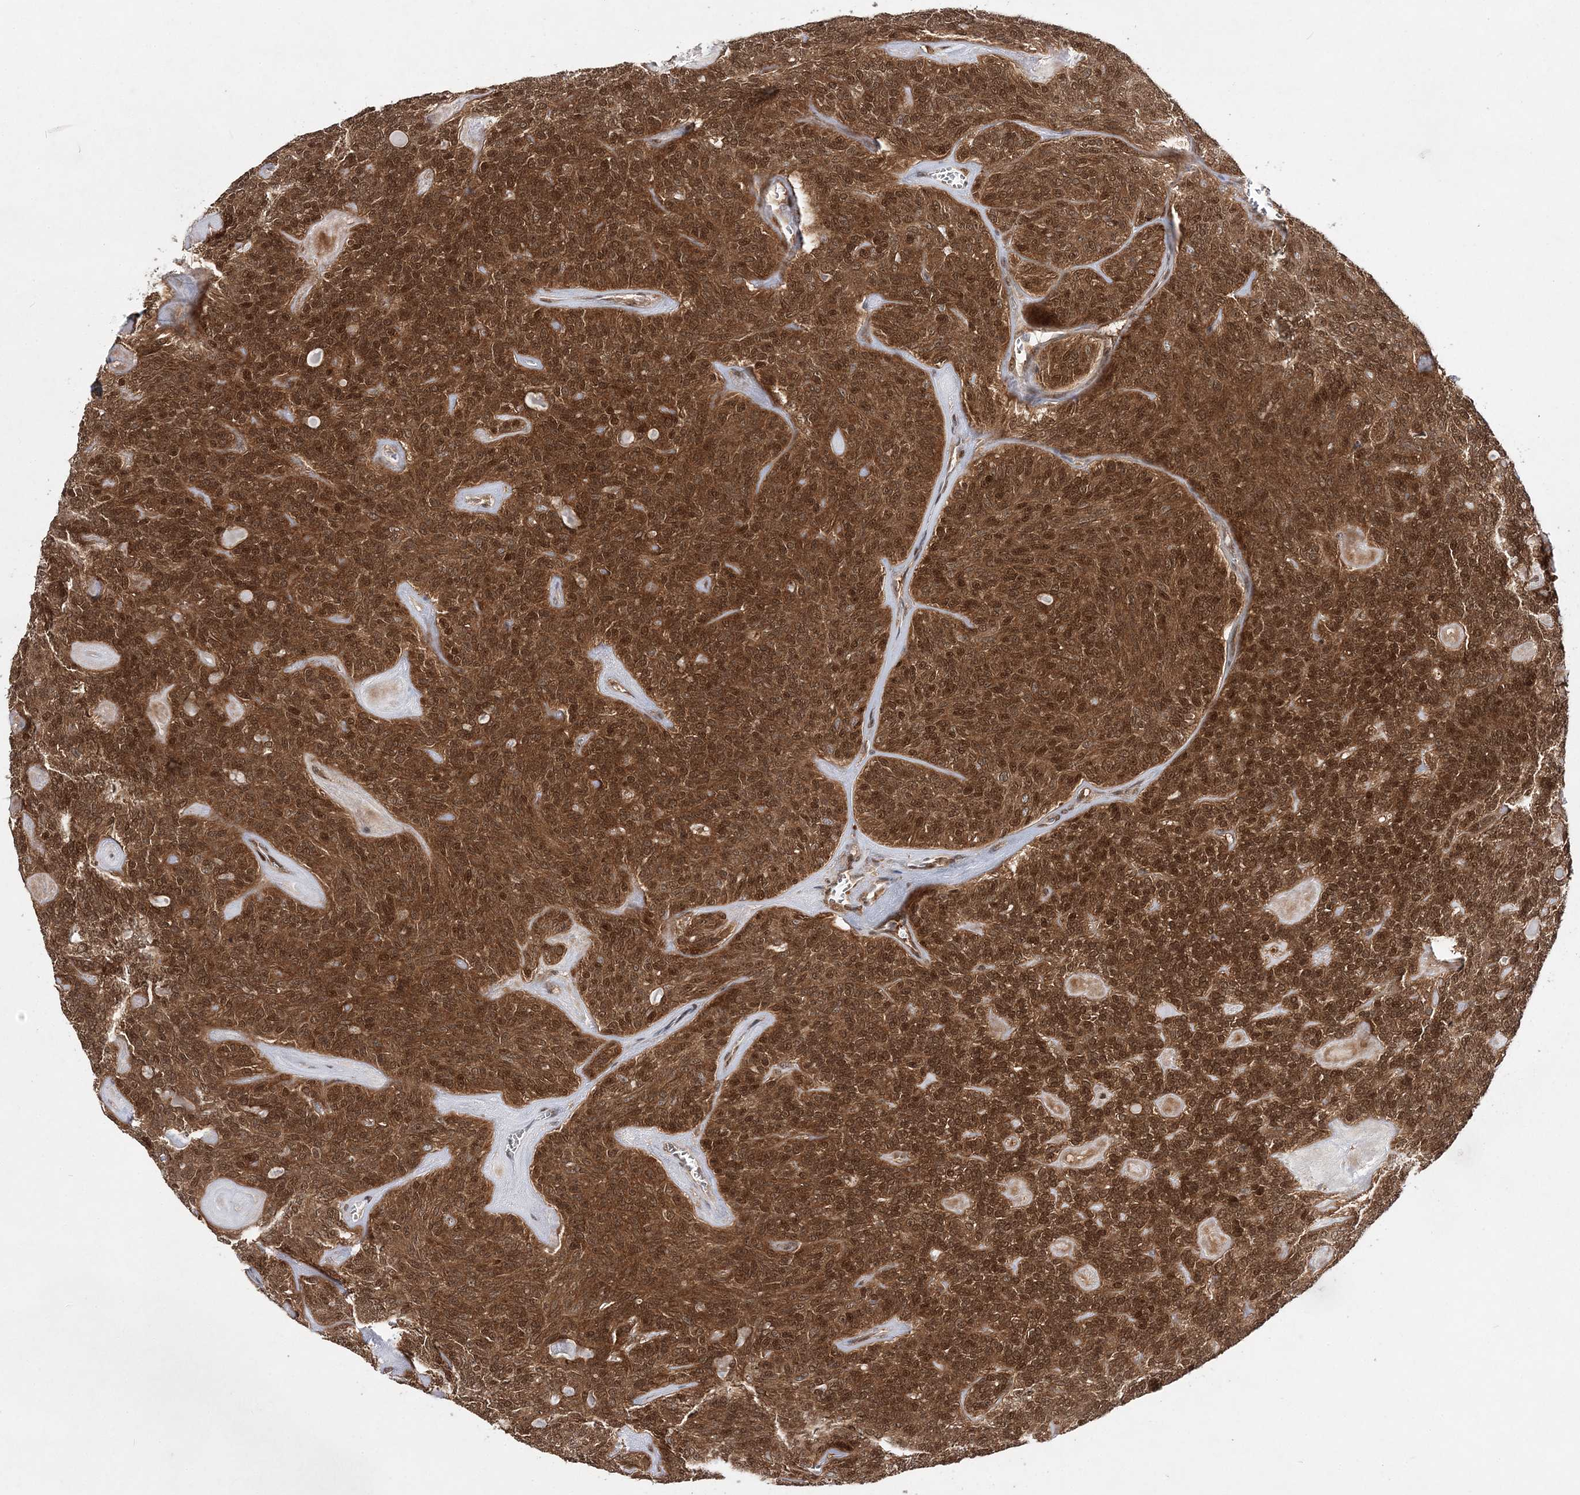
{"staining": {"intensity": "strong", "quantity": ">75%", "location": "cytoplasmic/membranous,nuclear"}, "tissue": "head and neck cancer", "cell_type": "Tumor cells", "image_type": "cancer", "snomed": [{"axis": "morphology", "description": "Adenocarcinoma, NOS"}, {"axis": "topography", "description": "Head-Neck"}], "caption": "IHC staining of head and neck adenocarcinoma, which exhibits high levels of strong cytoplasmic/membranous and nuclear expression in about >75% of tumor cells indicating strong cytoplasmic/membranous and nuclear protein expression. The staining was performed using DAB (3,3'-diaminobenzidine) (brown) for protein detection and nuclei were counterstained in hematoxylin (blue).", "gene": "NIF3L1", "patient": {"sex": "male", "age": 66}}